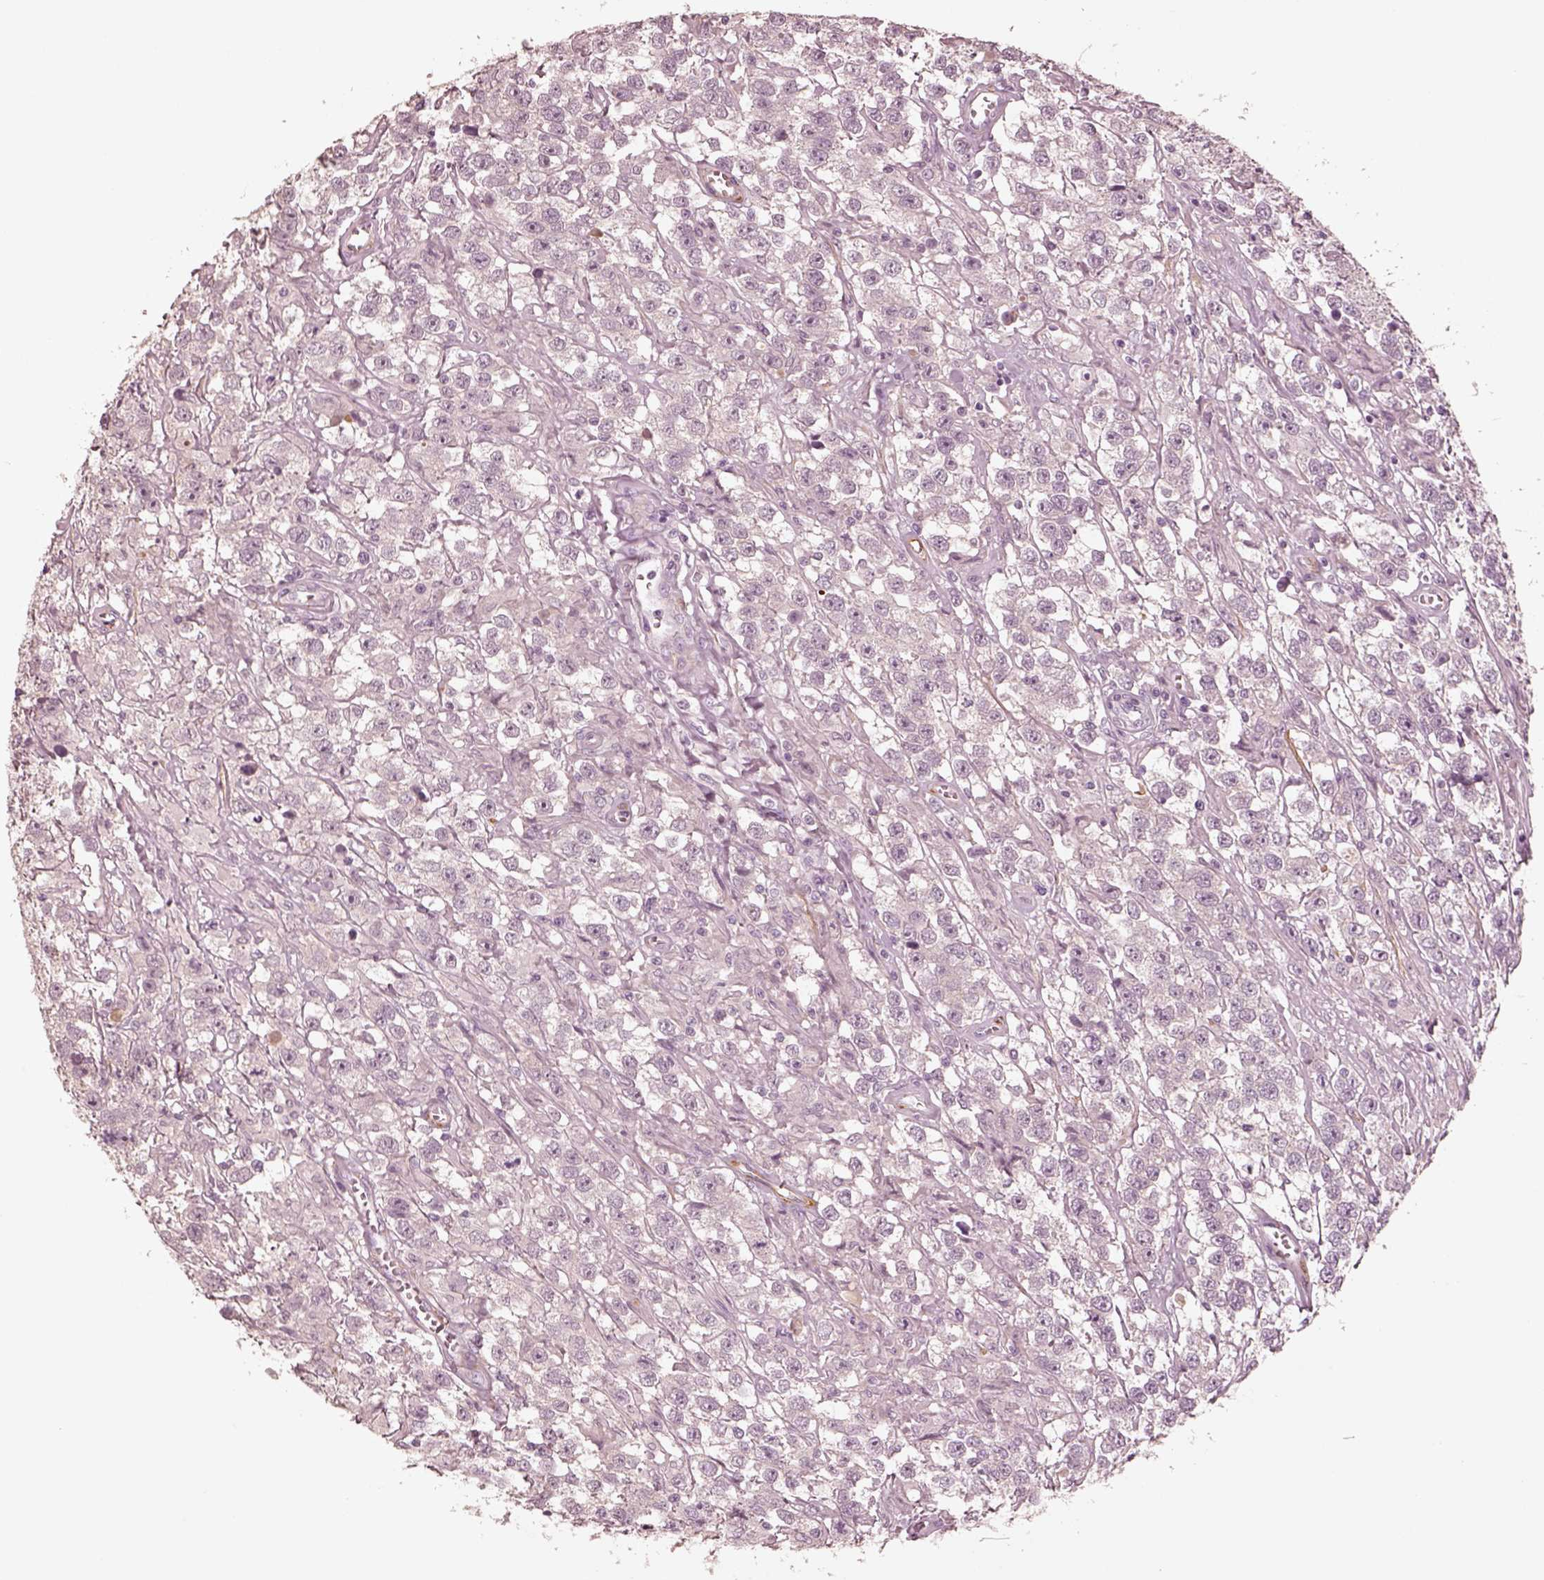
{"staining": {"intensity": "negative", "quantity": "none", "location": "none"}, "tissue": "testis cancer", "cell_type": "Tumor cells", "image_type": "cancer", "snomed": [{"axis": "morphology", "description": "Seminoma, NOS"}, {"axis": "topography", "description": "Testis"}], "caption": "Human testis cancer (seminoma) stained for a protein using immunohistochemistry shows no positivity in tumor cells.", "gene": "DNAAF9", "patient": {"sex": "male", "age": 43}}